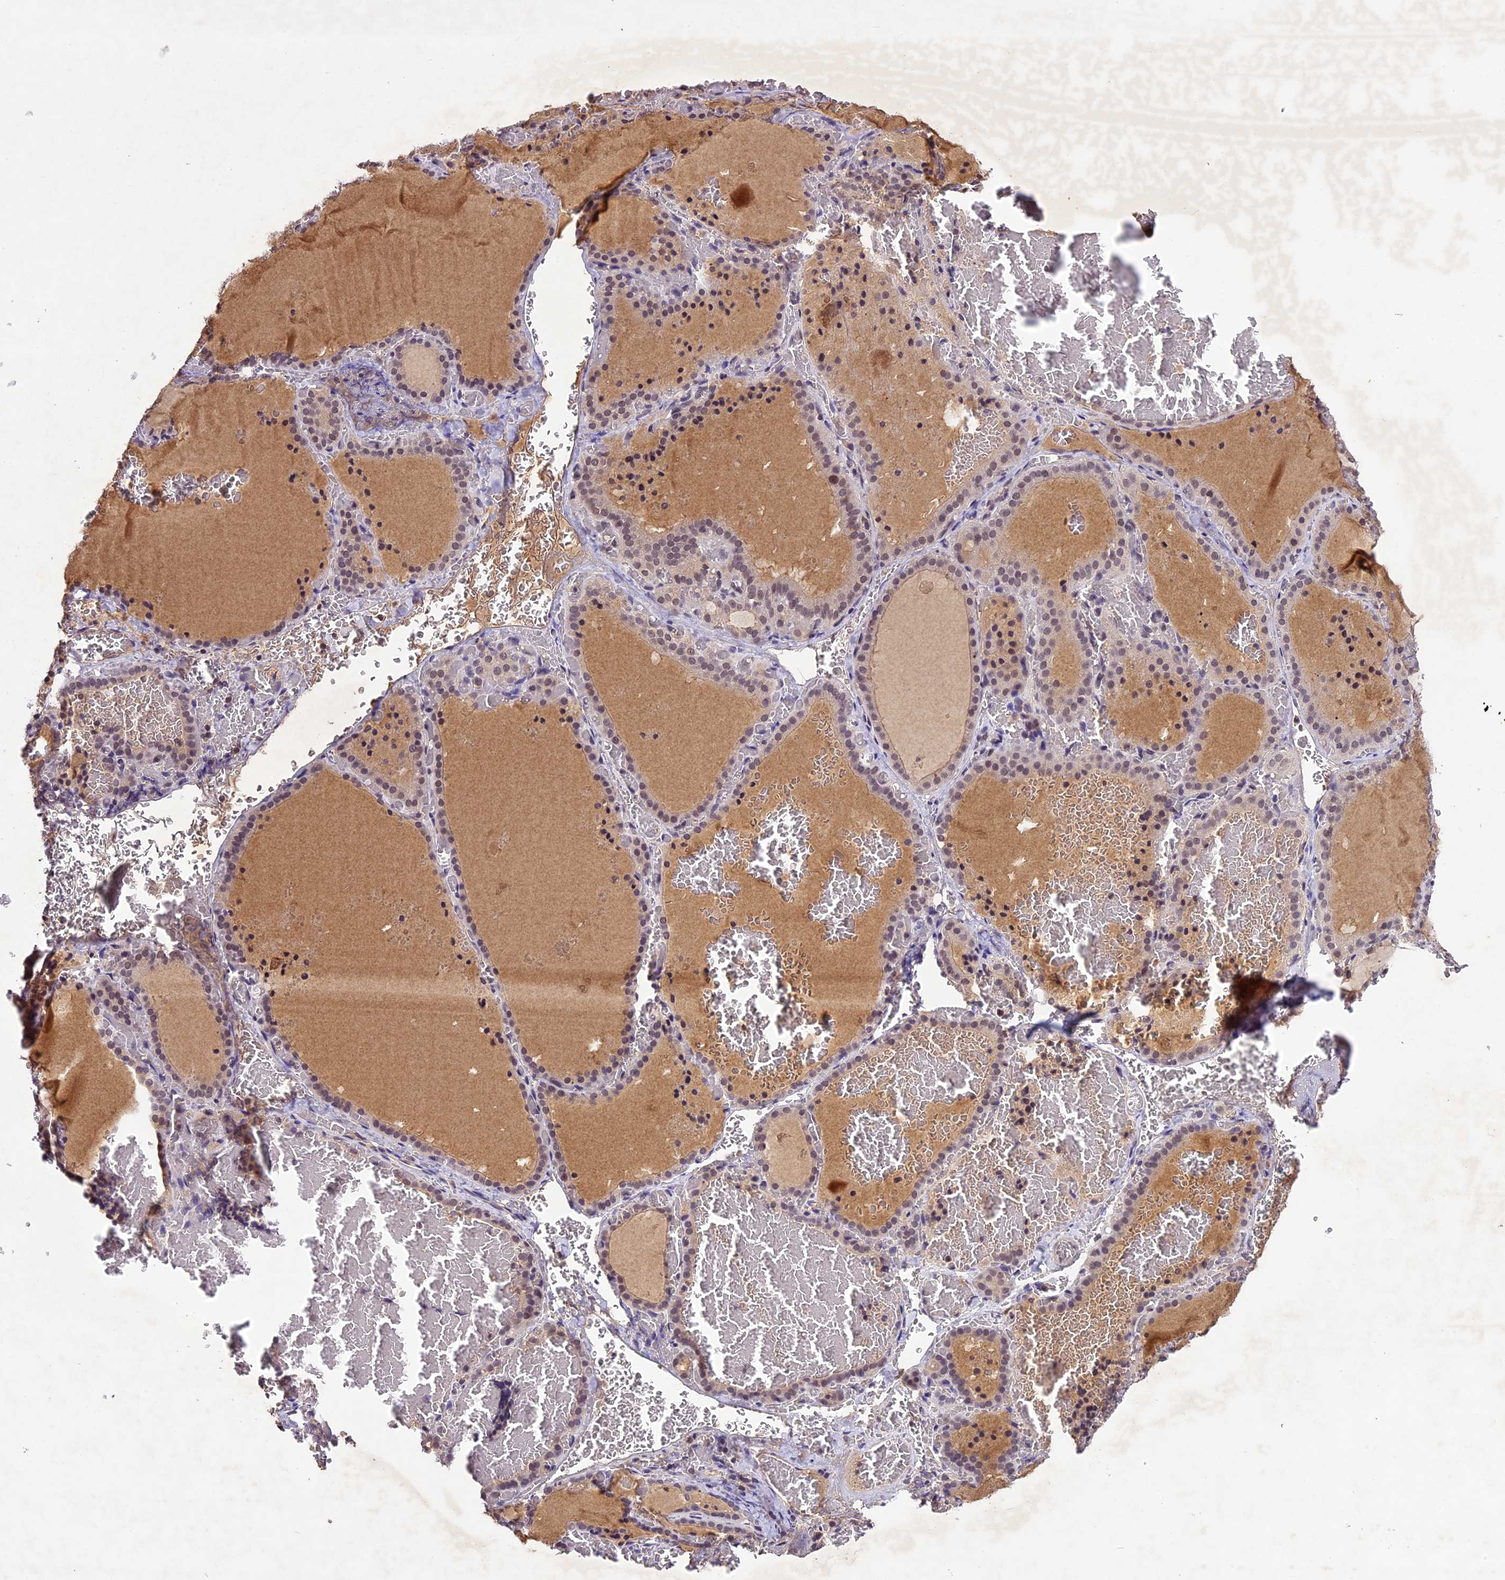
{"staining": {"intensity": "weak", "quantity": "25%-75%", "location": "cytoplasmic/membranous,nuclear"}, "tissue": "thyroid gland", "cell_type": "Glandular cells", "image_type": "normal", "snomed": [{"axis": "morphology", "description": "Normal tissue, NOS"}, {"axis": "topography", "description": "Thyroid gland"}], "caption": "This image exhibits benign thyroid gland stained with immunohistochemistry (IHC) to label a protein in brown. The cytoplasmic/membranous,nuclear of glandular cells show weak positivity for the protein. Nuclei are counter-stained blue.", "gene": "ATP10A", "patient": {"sex": "female", "age": 39}}